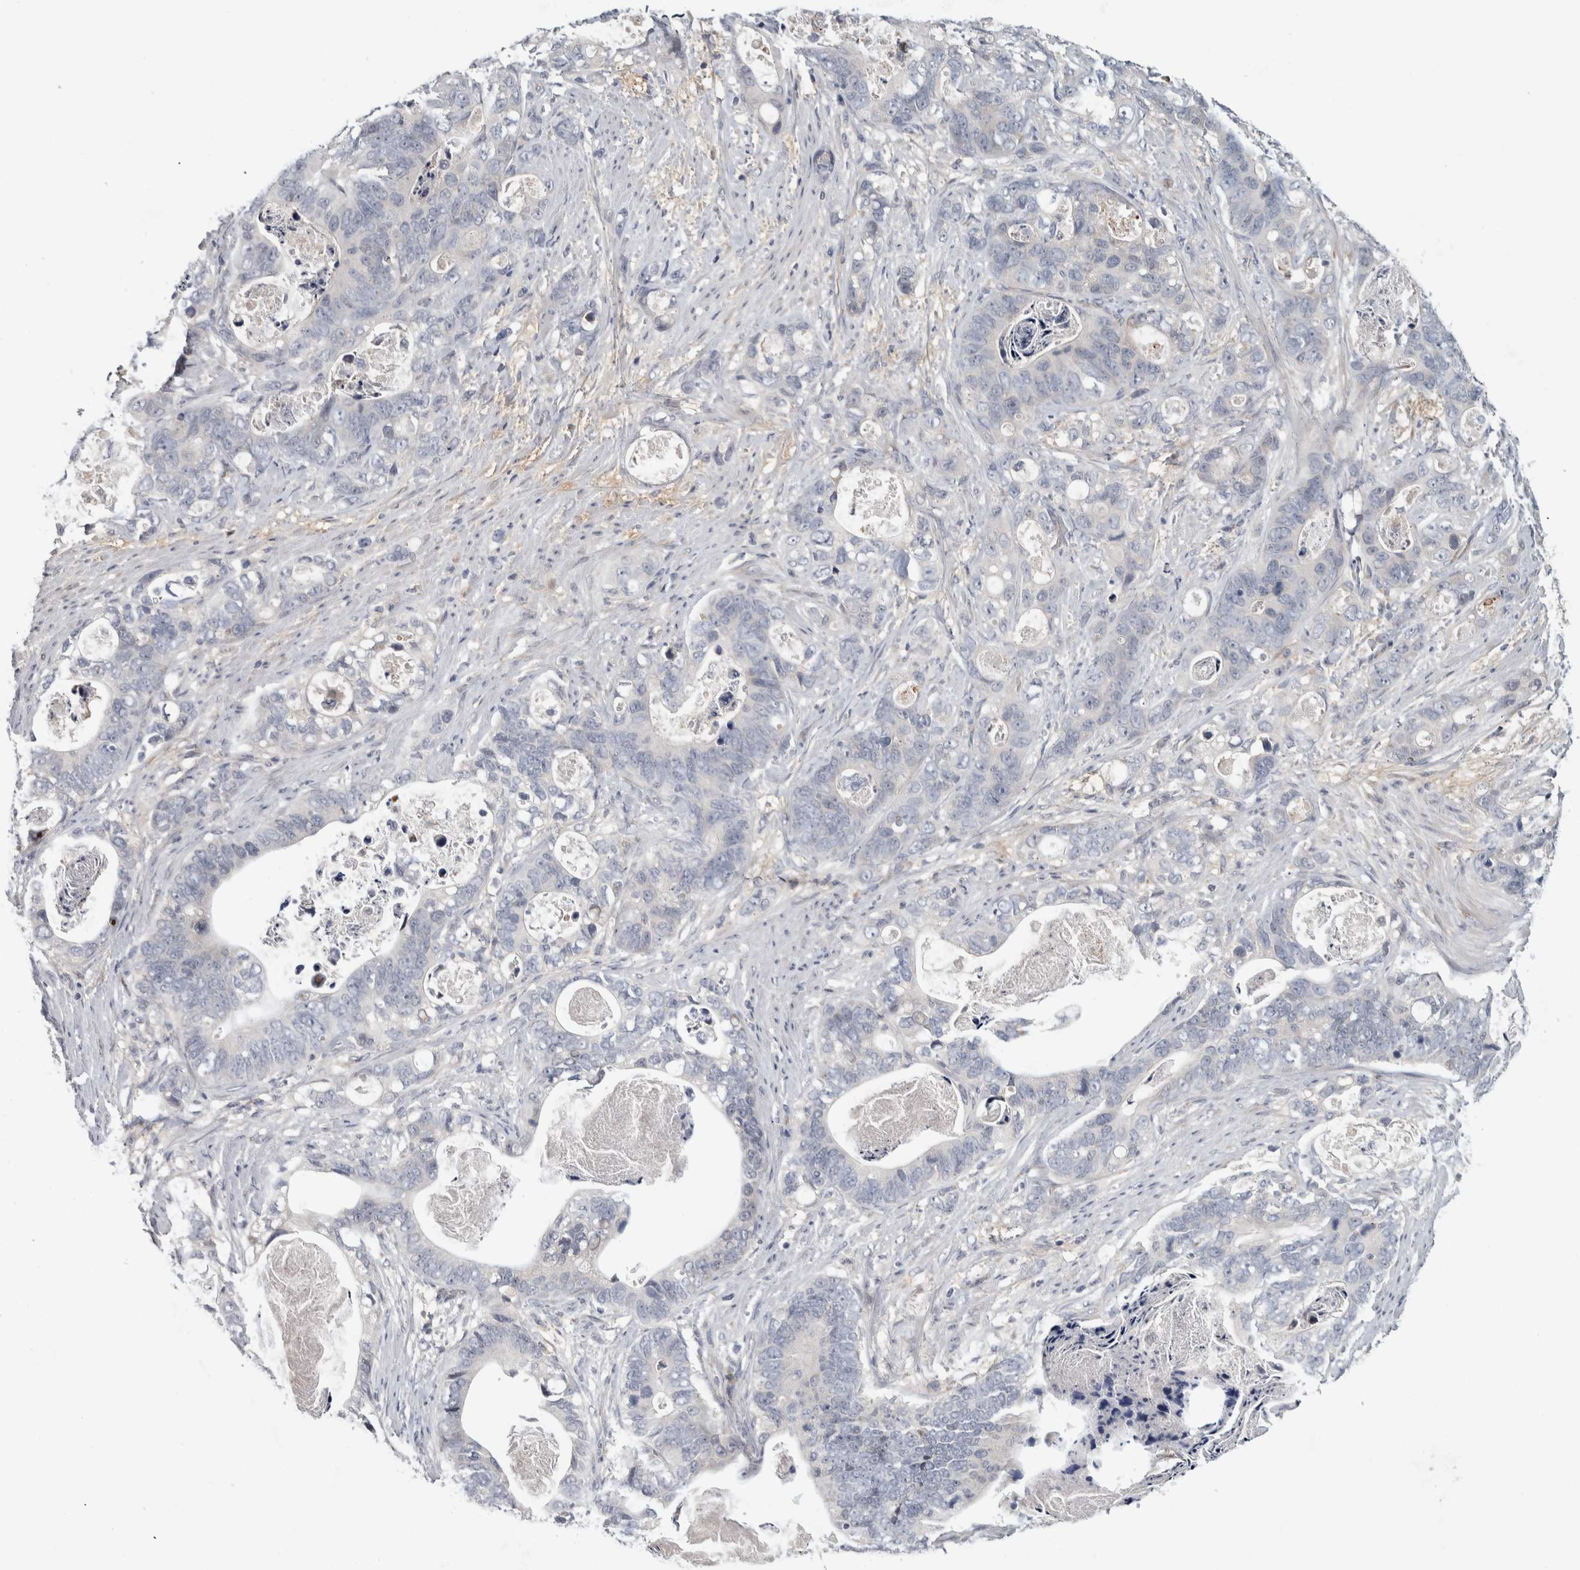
{"staining": {"intensity": "negative", "quantity": "none", "location": "none"}, "tissue": "stomach cancer", "cell_type": "Tumor cells", "image_type": "cancer", "snomed": [{"axis": "morphology", "description": "Normal tissue, NOS"}, {"axis": "morphology", "description": "Adenocarcinoma, NOS"}, {"axis": "topography", "description": "Stomach"}], "caption": "A high-resolution histopathology image shows immunohistochemistry staining of stomach adenocarcinoma, which reveals no significant expression in tumor cells.", "gene": "ADPRM", "patient": {"sex": "female", "age": 89}}